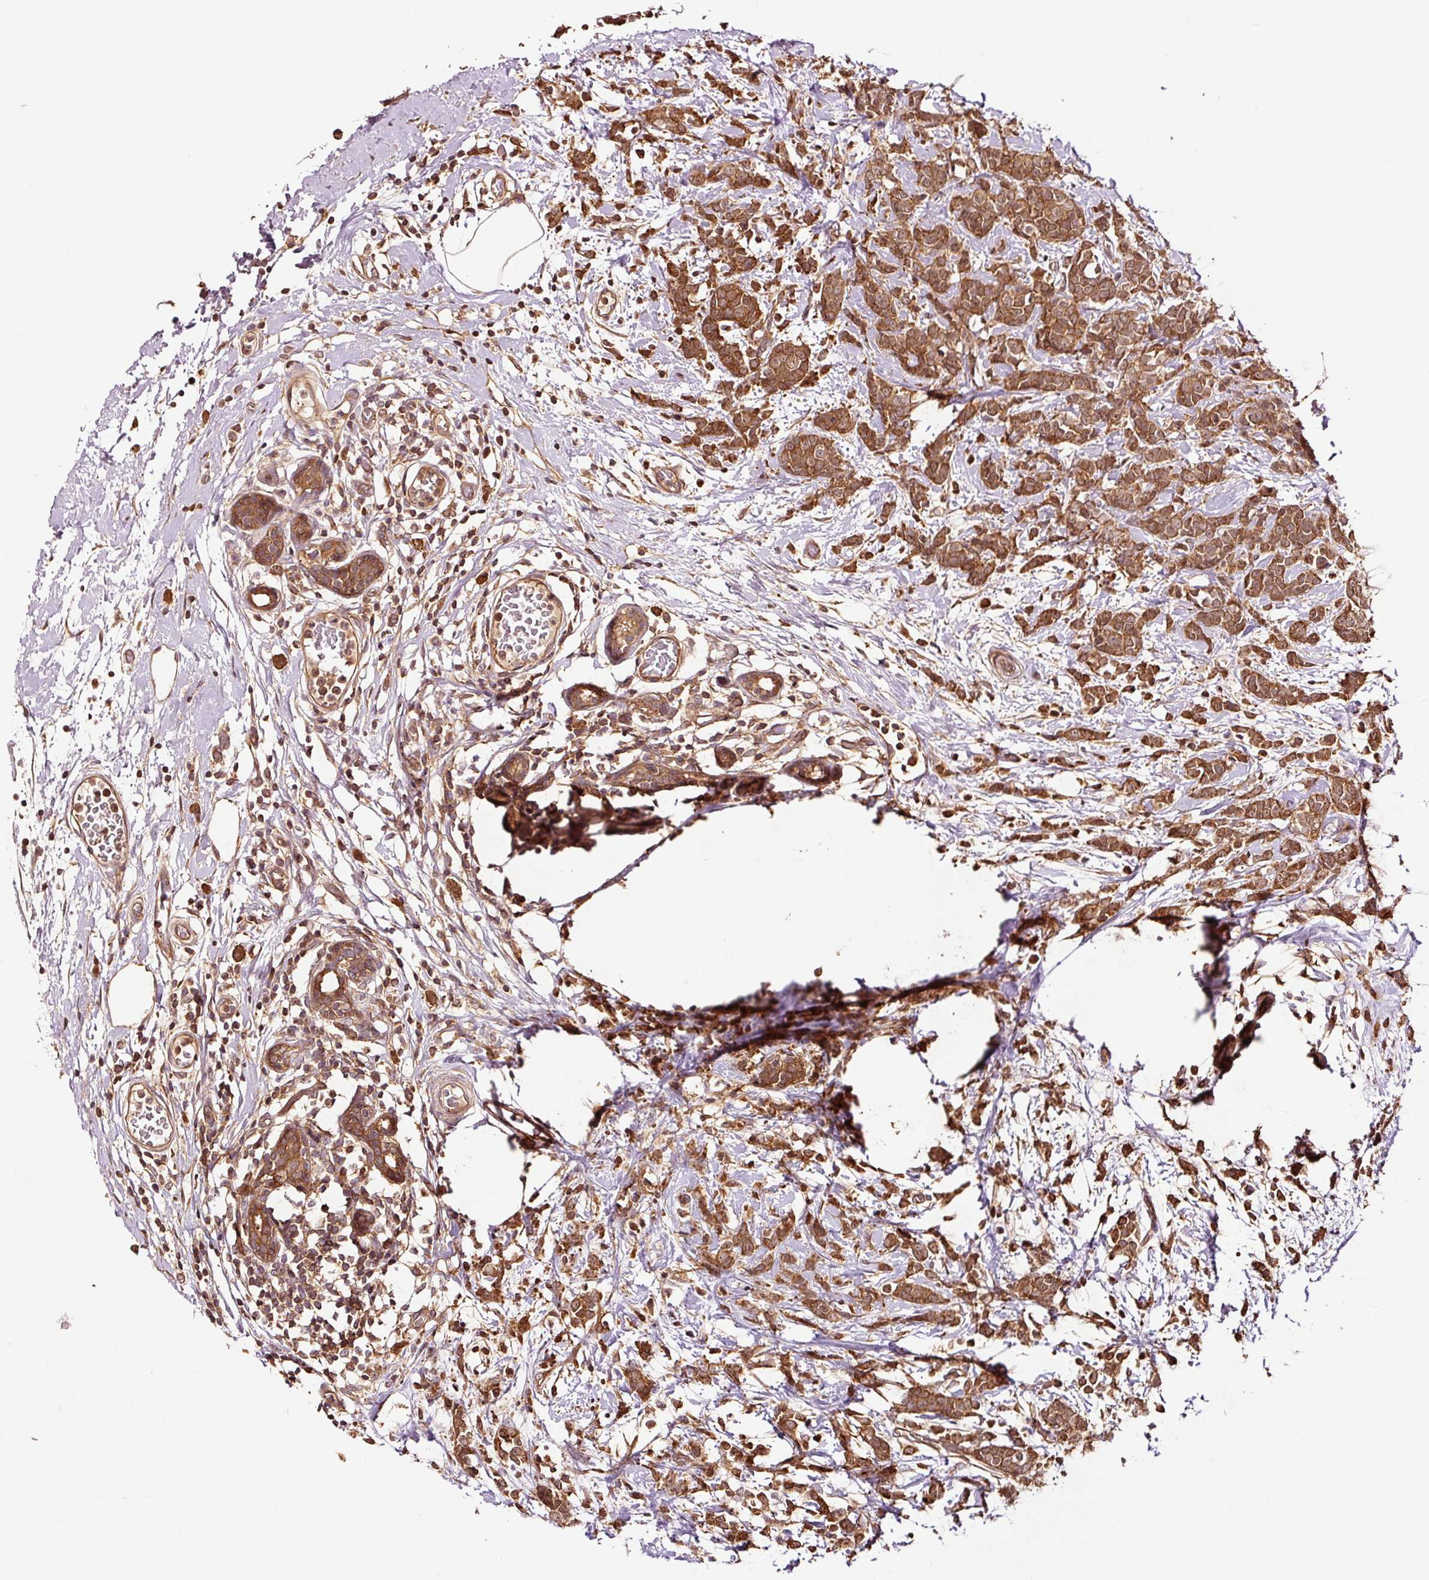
{"staining": {"intensity": "strong", "quantity": ">75%", "location": "cytoplasmic/membranous"}, "tissue": "breast cancer", "cell_type": "Tumor cells", "image_type": "cancer", "snomed": [{"axis": "morphology", "description": "Lobular carcinoma"}, {"axis": "topography", "description": "Breast"}], "caption": "Breast cancer tissue exhibits strong cytoplasmic/membranous expression in approximately >75% of tumor cells, visualized by immunohistochemistry. (brown staining indicates protein expression, while blue staining denotes nuclei).", "gene": "METAP1", "patient": {"sex": "female", "age": 58}}